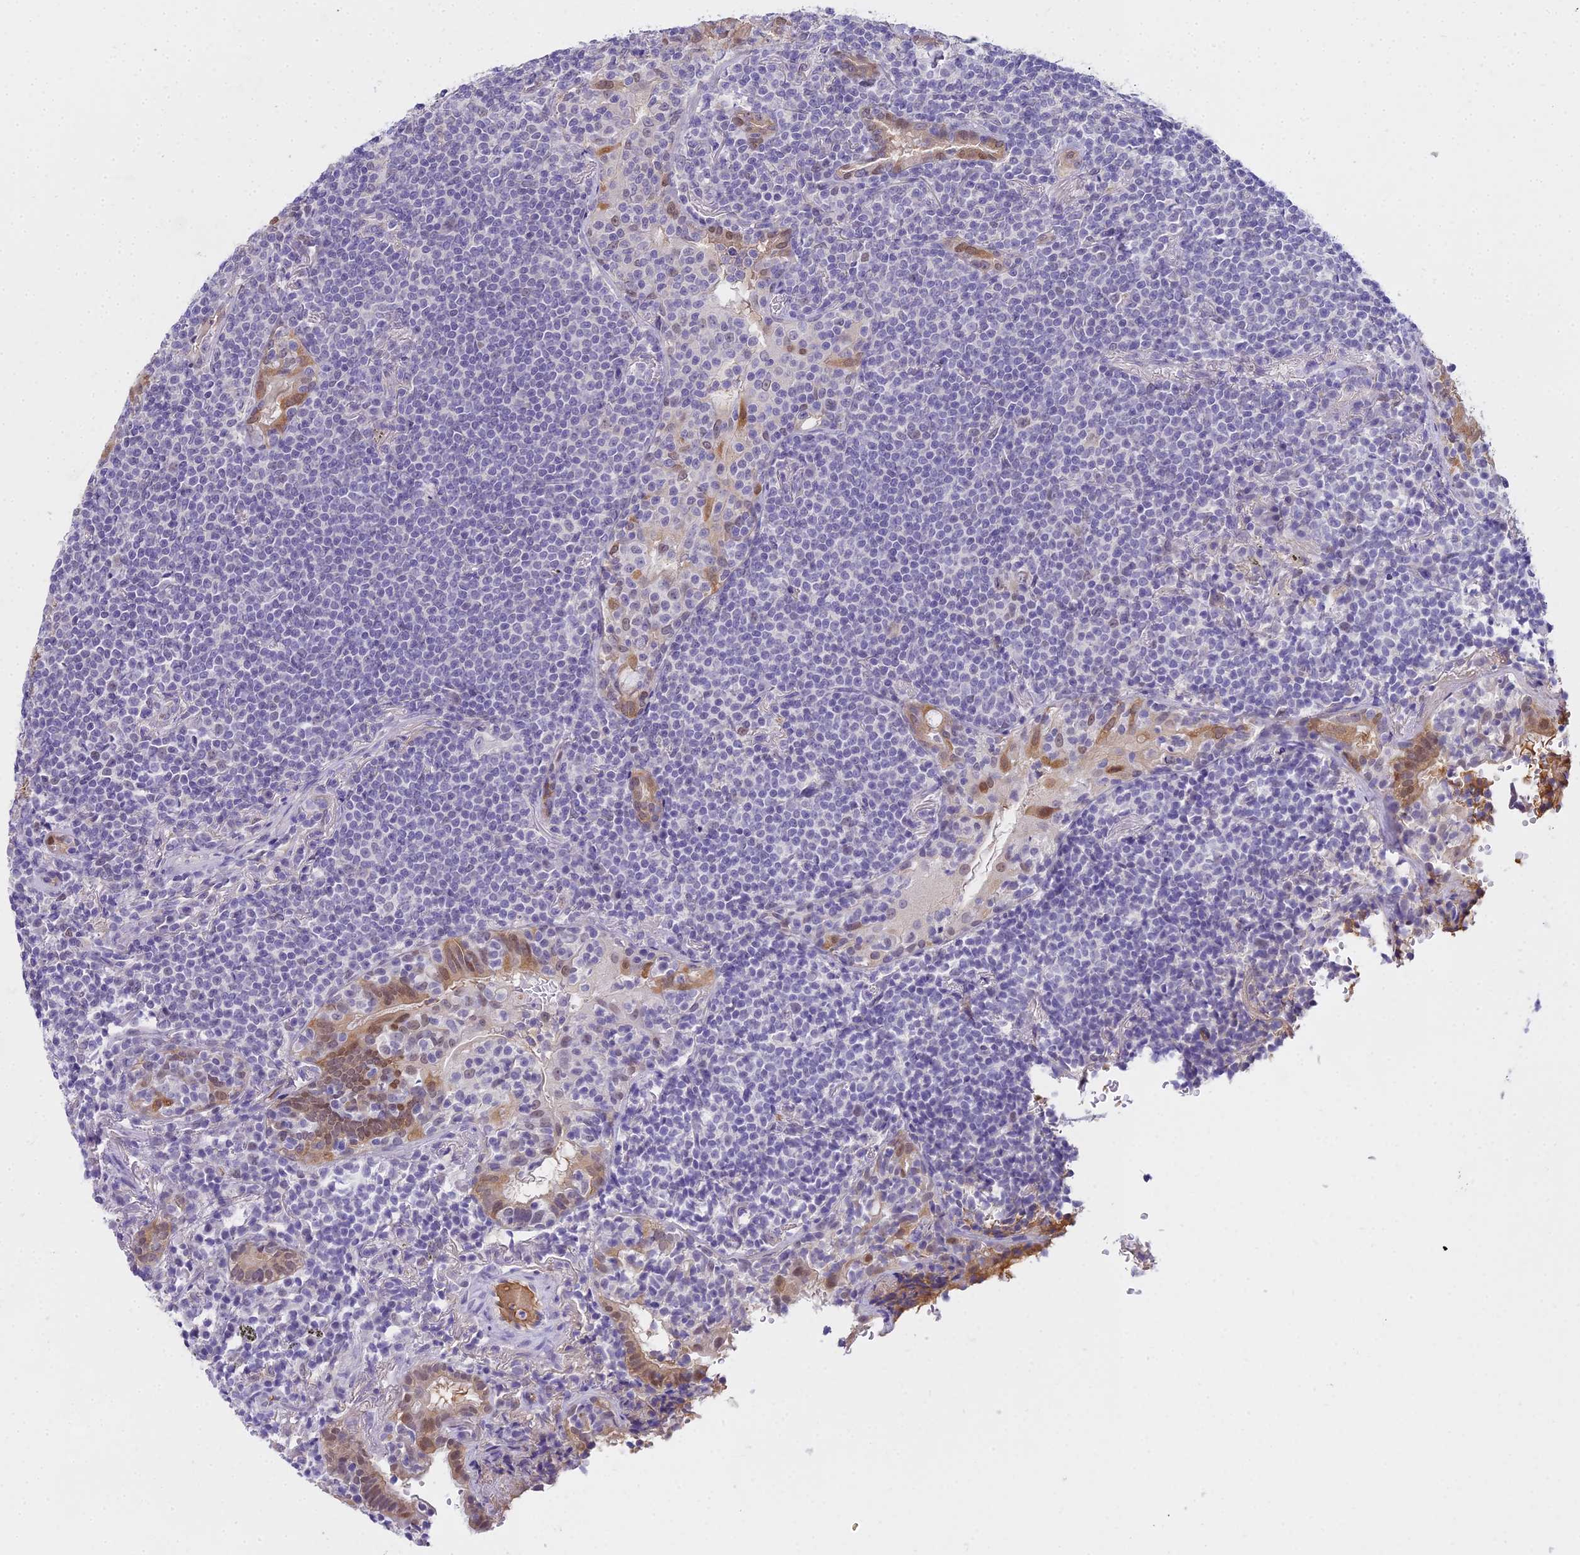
{"staining": {"intensity": "negative", "quantity": "none", "location": "none"}, "tissue": "lymphoma", "cell_type": "Tumor cells", "image_type": "cancer", "snomed": [{"axis": "morphology", "description": "Malignant lymphoma, non-Hodgkin's type, Low grade"}, {"axis": "topography", "description": "Lung"}], "caption": "High magnification brightfield microscopy of lymphoma stained with DAB (3,3'-diaminobenzidine) (brown) and counterstained with hematoxylin (blue): tumor cells show no significant positivity. (Brightfield microscopy of DAB IHC at high magnification).", "gene": "MAT2A", "patient": {"sex": "female", "age": 71}}